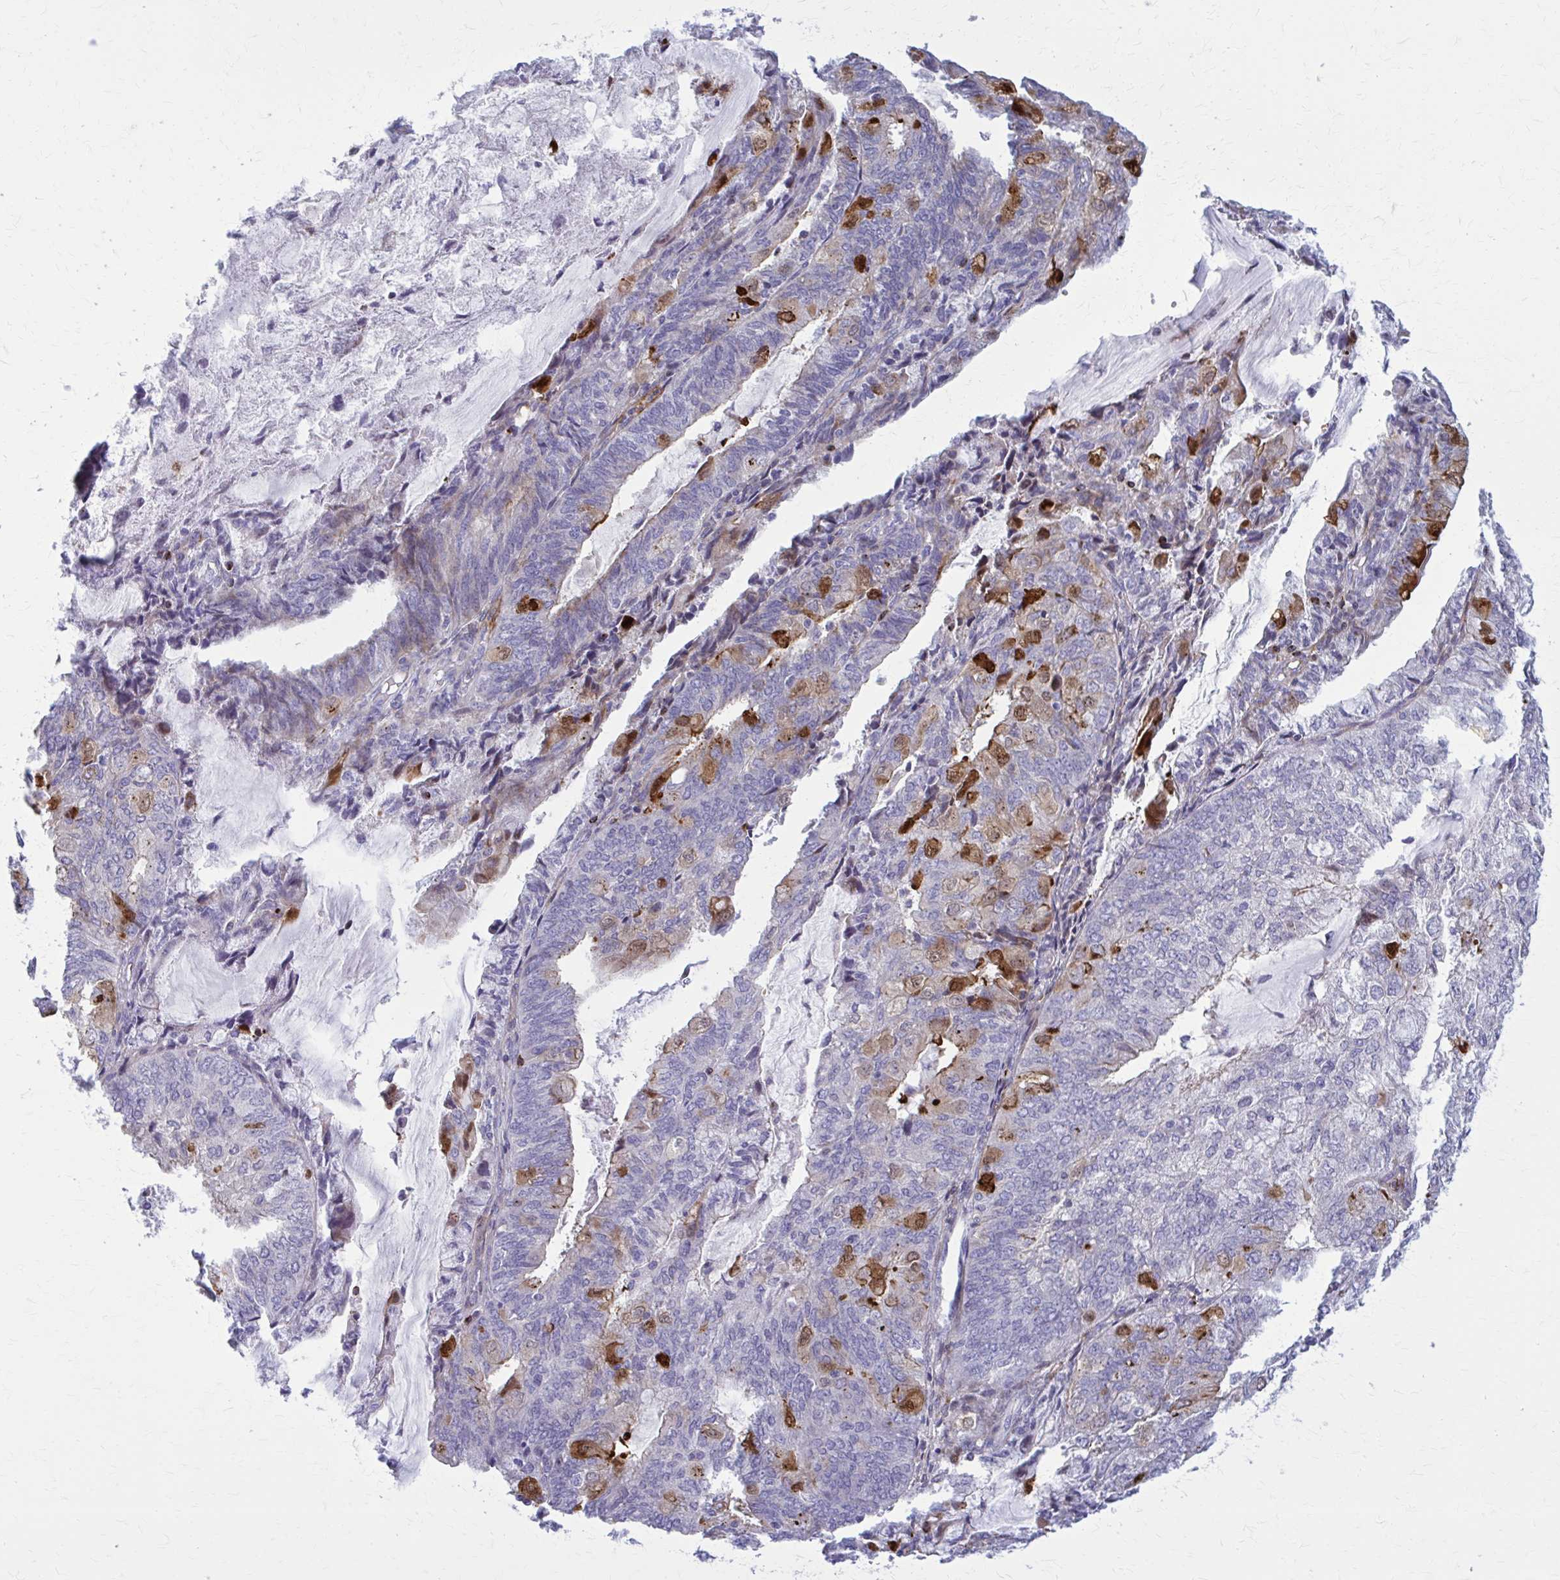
{"staining": {"intensity": "strong", "quantity": "<25%", "location": "cytoplasmic/membranous,nuclear"}, "tissue": "endometrial cancer", "cell_type": "Tumor cells", "image_type": "cancer", "snomed": [{"axis": "morphology", "description": "Adenocarcinoma, NOS"}, {"axis": "topography", "description": "Endometrium"}], "caption": "A medium amount of strong cytoplasmic/membranous and nuclear positivity is present in about <25% of tumor cells in adenocarcinoma (endometrial) tissue.", "gene": "PEDS1", "patient": {"sex": "female", "age": 81}}